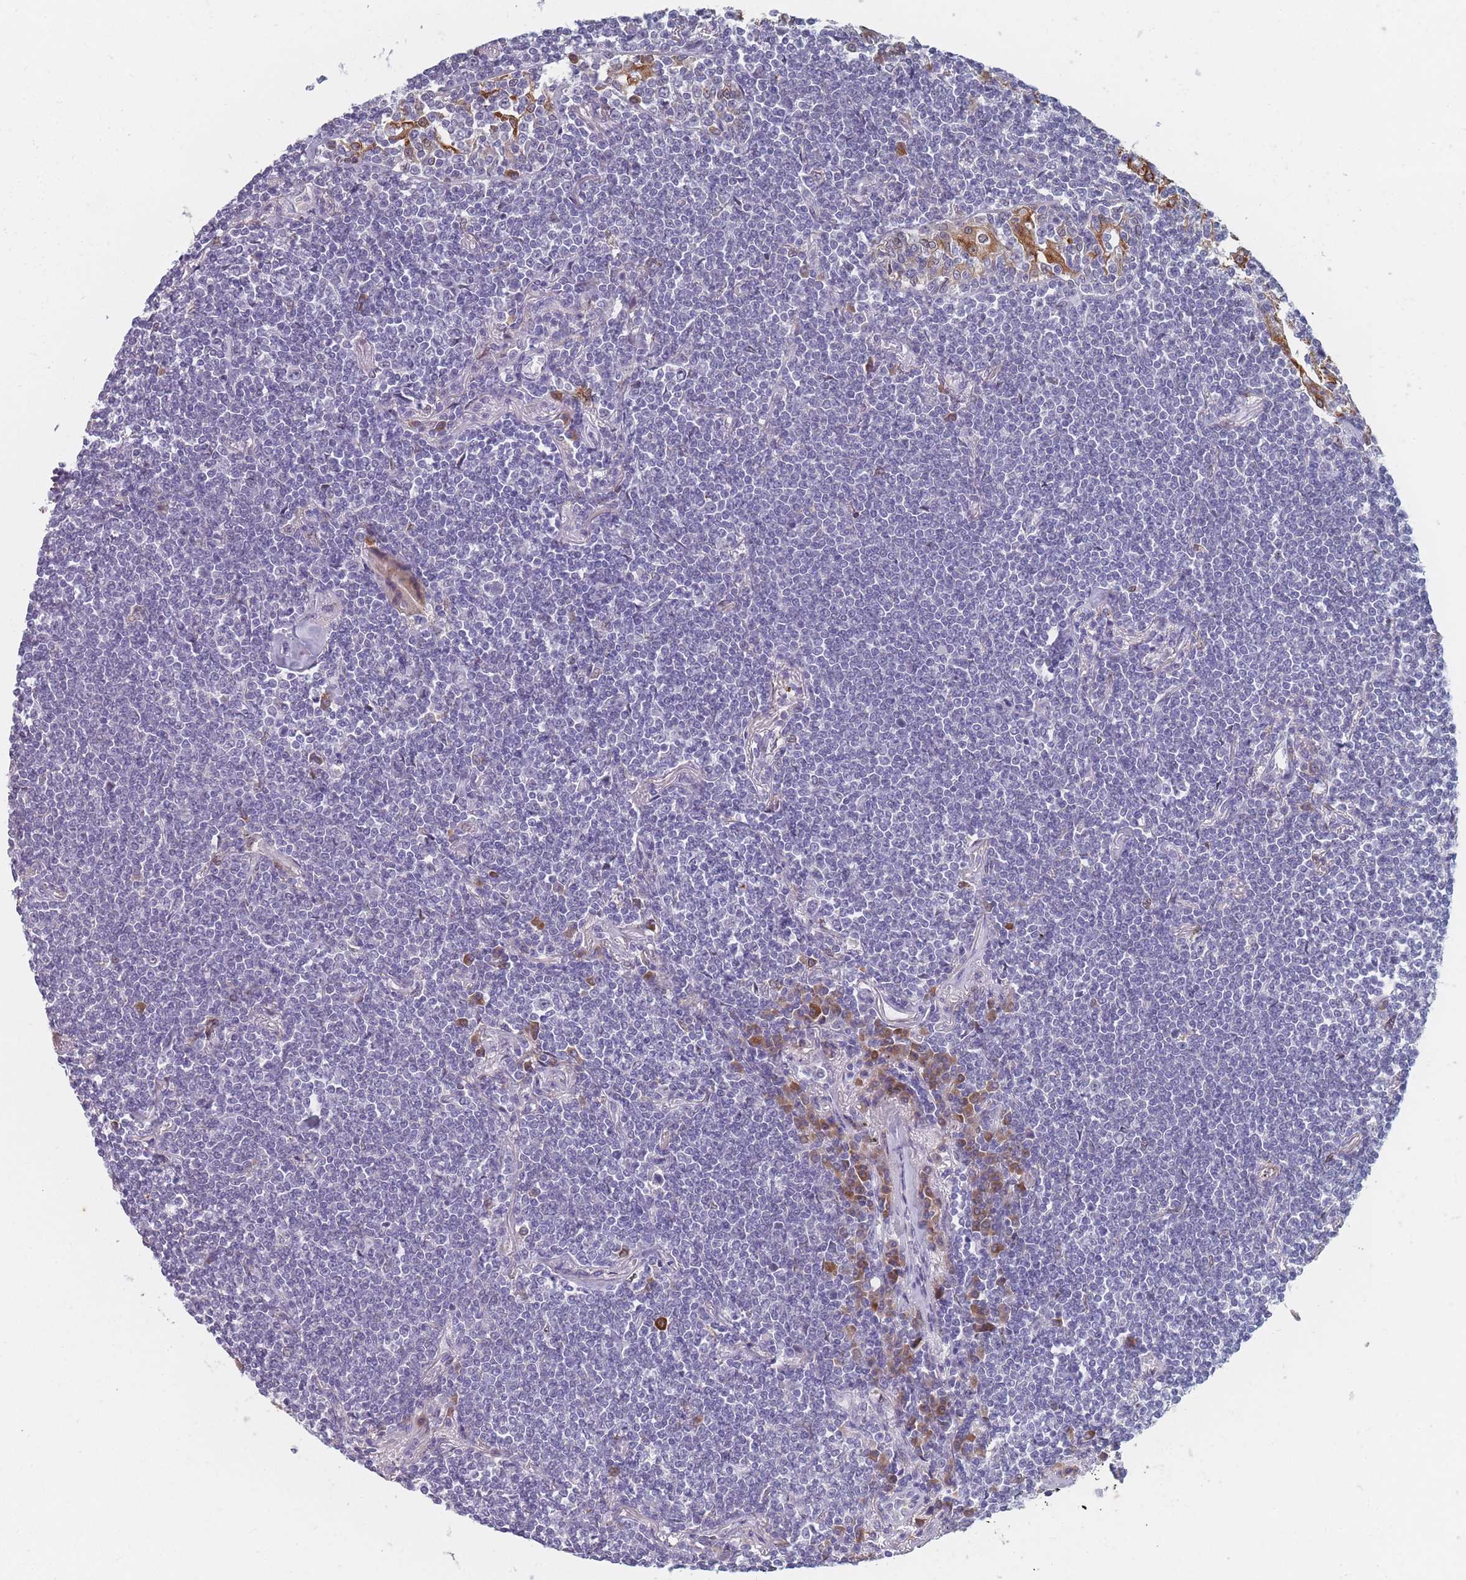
{"staining": {"intensity": "negative", "quantity": "none", "location": "none"}, "tissue": "lymphoma", "cell_type": "Tumor cells", "image_type": "cancer", "snomed": [{"axis": "morphology", "description": "Malignant lymphoma, non-Hodgkin's type, Low grade"}, {"axis": "topography", "description": "Lung"}], "caption": "Immunohistochemistry photomicrograph of neoplastic tissue: human lymphoma stained with DAB (3,3'-diaminobenzidine) demonstrates no significant protein positivity in tumor cells.", "gene": "TMED10", "patient": {"sex": "female", "age": 71}}